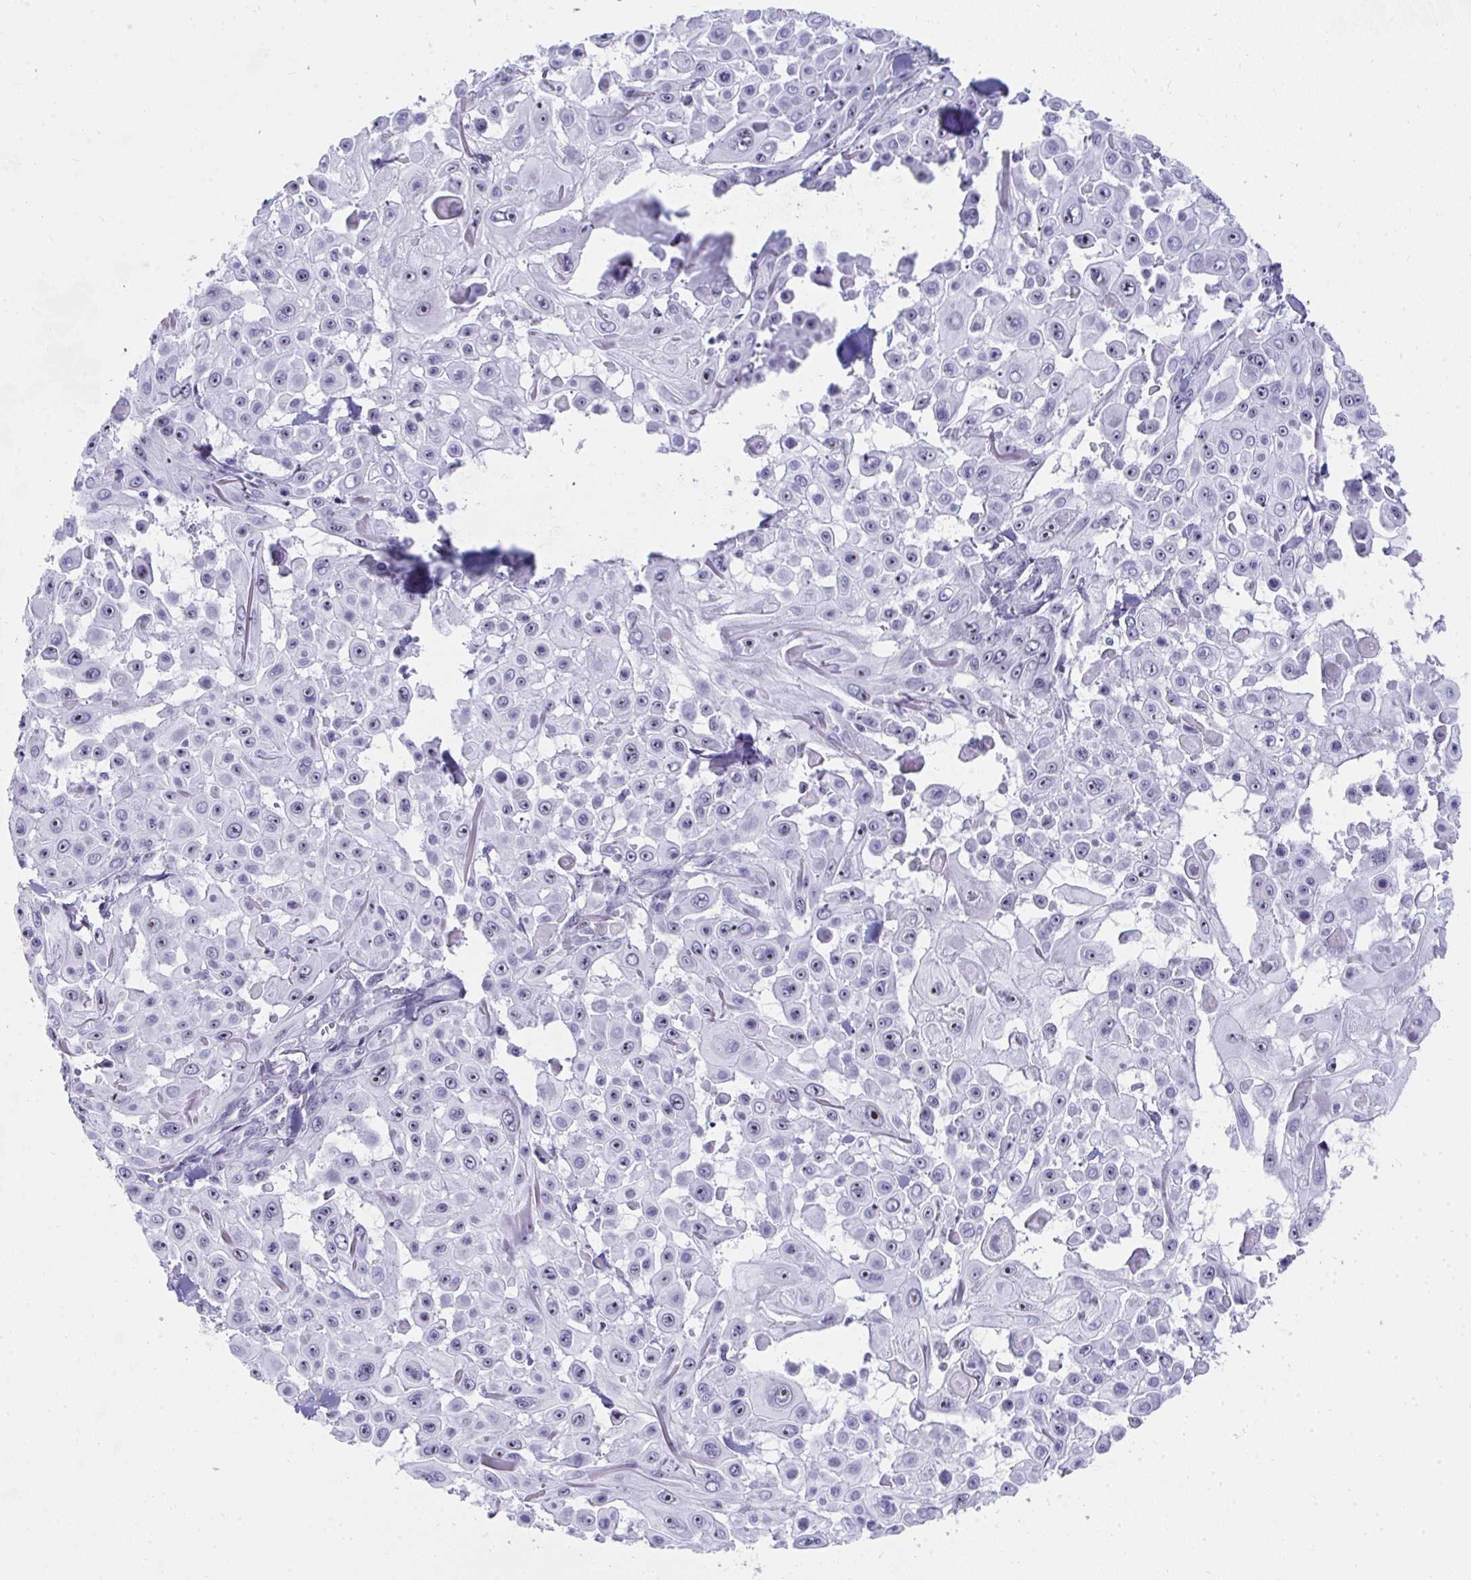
{"staining": {"intensity": "moderate", "quantity": "25%-75%", "location": "nuclear"}, "tissue": "skin cancer", "cell_type": "Tumor cells", "image_type": "cancer", "snomed": [{"axis": "morphology", "description": "Squamous cell carcinoma, NOS"}, {"axis": "topography", "description": "Skin"}], "caption": "Squamous cell carcinoma (skin) tissue exhibits moderate nuclear staining in approximately 25%-75% of tumor cells (DAB = brown stain, brightfield microscopy at high magnification).", "gene": "NOP10", "patient": {"sex": "male", "age": 91}}